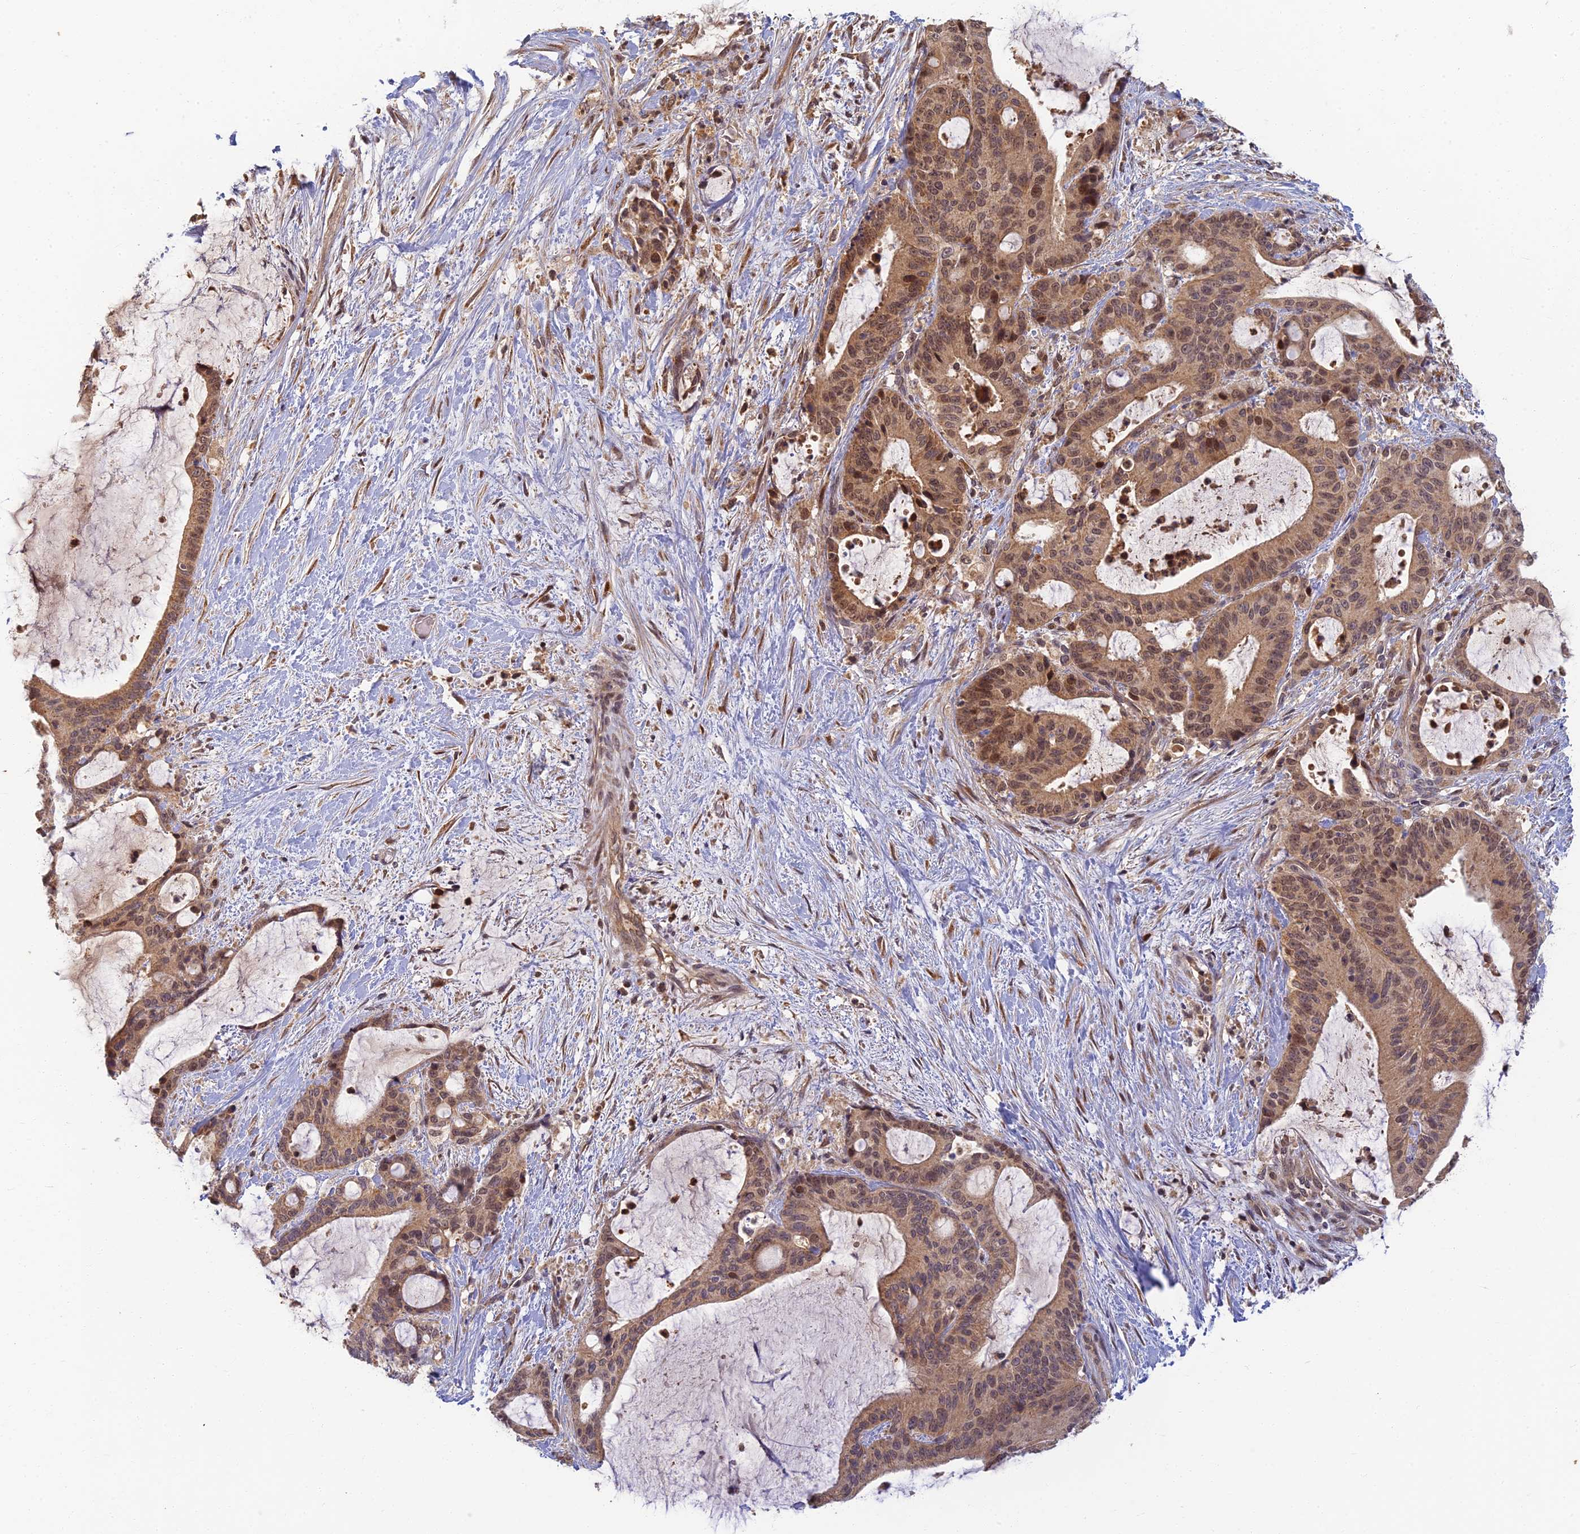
{"staining": {"intensity": "moderate", "quantity": ">75%", "location": "cytoplasmic/membranous"}, "tissue": "liver cancer", "cell_type": "Tumor cells", "image_type": "cancer", "snomed": [{"axis": "morphology", "description": "Normal tissue, NOS"}, {"axis": "morphology", "description": "Cholangiocarcinoma"}, {"axis": "topography", "description": "Liver"}, {"axis": "topography", "description": "Peripheral nerve tissue"}], "caption": "IHC of cholangiocarcinoma (liver) reveals medium levels of moderate cytoplasmic/membranous expression in about >75% of tumor cells. Immunohistochemistry stains the protein in brown and the nuclei are stained blue.", "gene": "RGL3", "patient": {"sex": "female", "age": 73}}